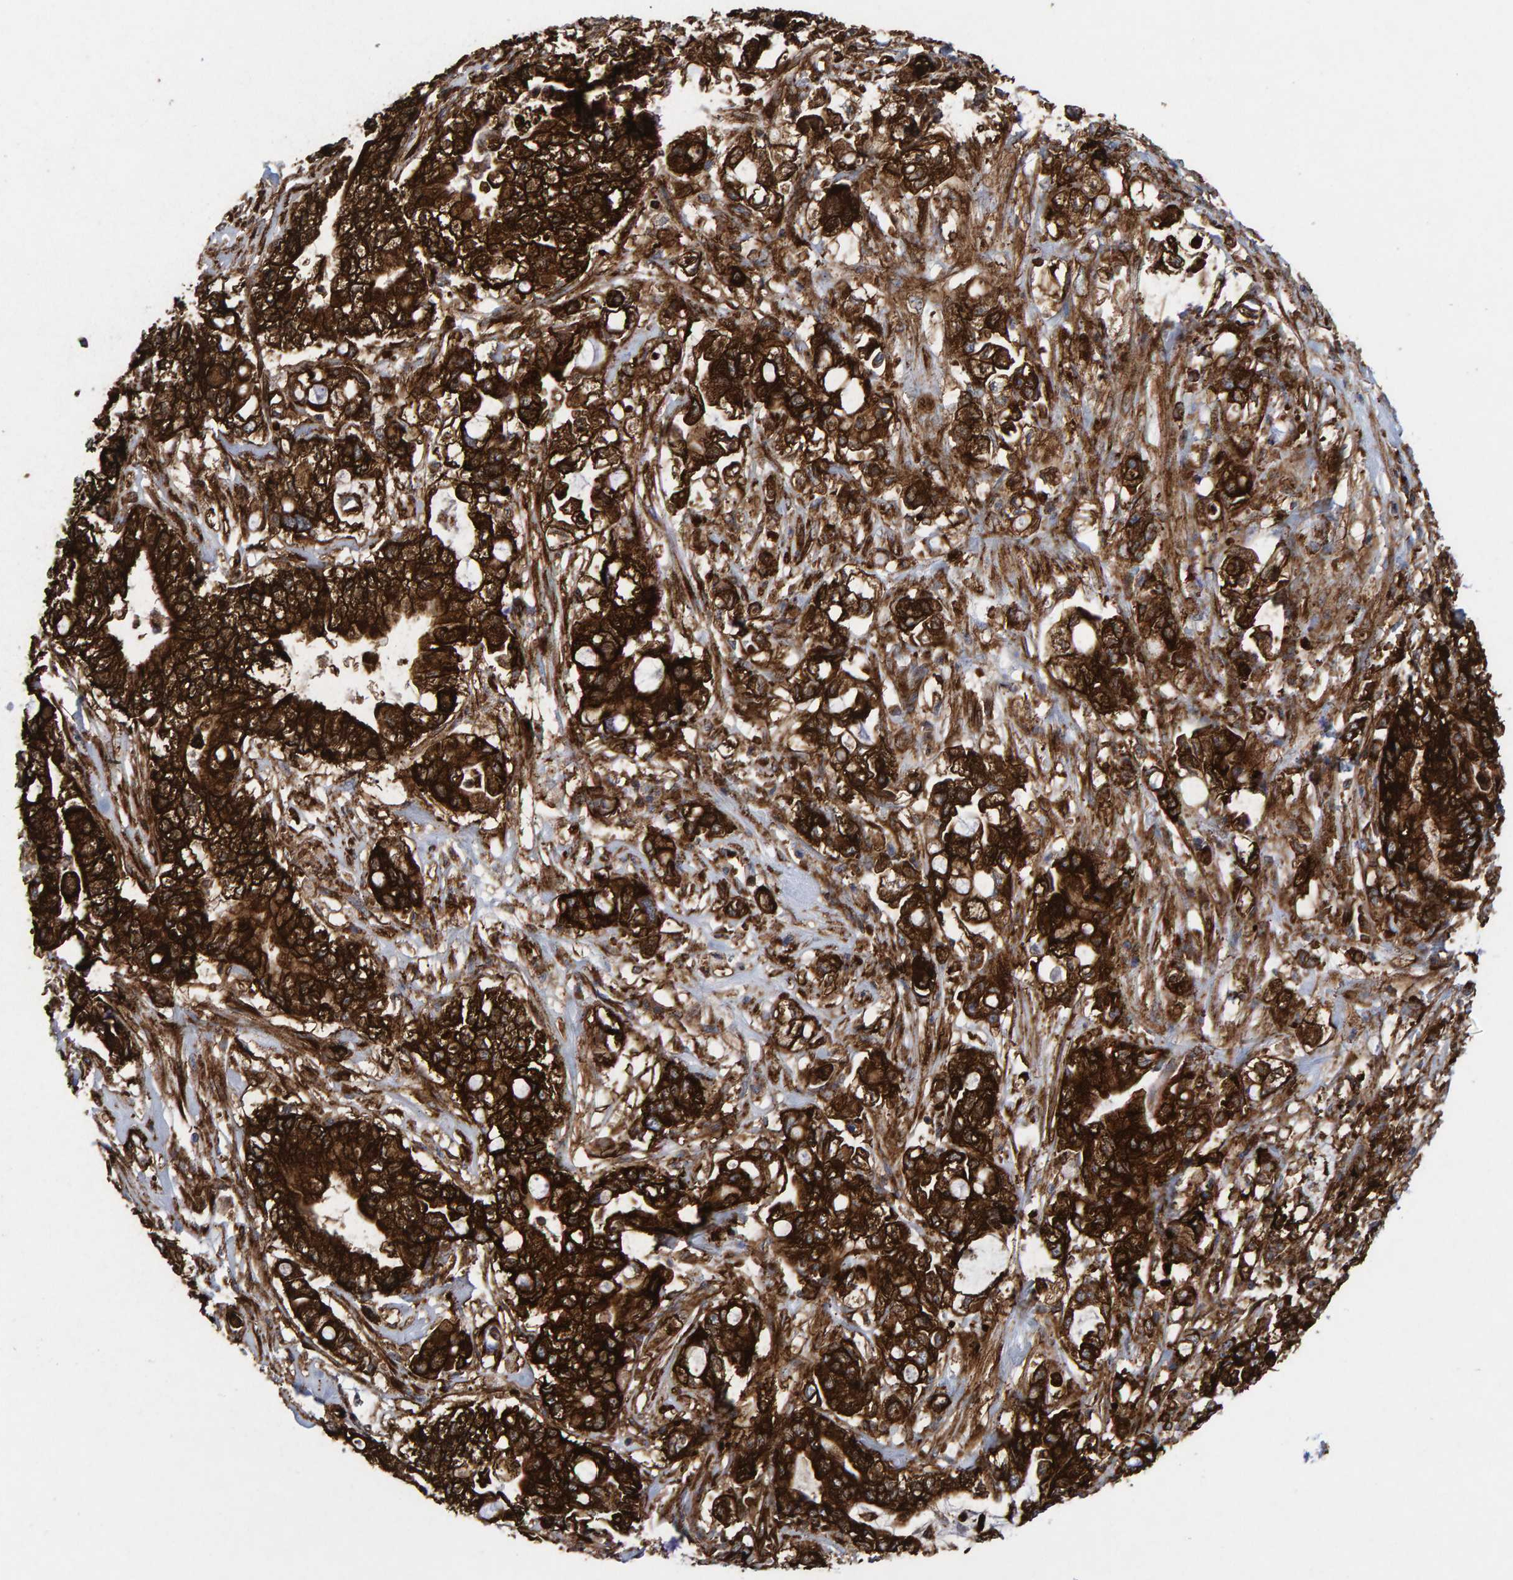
{"staining": {"intensity": "strong", "quantity": ">75%", "location": "cytoplasmic/membranous"}, "tissue": "pancreatic cancer", "cell_type": "Tumor cells", "image_type": "cancer", "snomed": [{"axis": "morphology", "description": "Adenocarcinoma, NOS"}, {"axis": "topography", "description": "Pancreas"}], "caption": "Pancreatic cancer (adenocarcinoma) stained with immunohistochemistry reveals strong cytoplasmic/membranous expression in approximately >75% of tumor cells.", "gene": "MVP", "patient": {"sex": "male", "age": 79}}